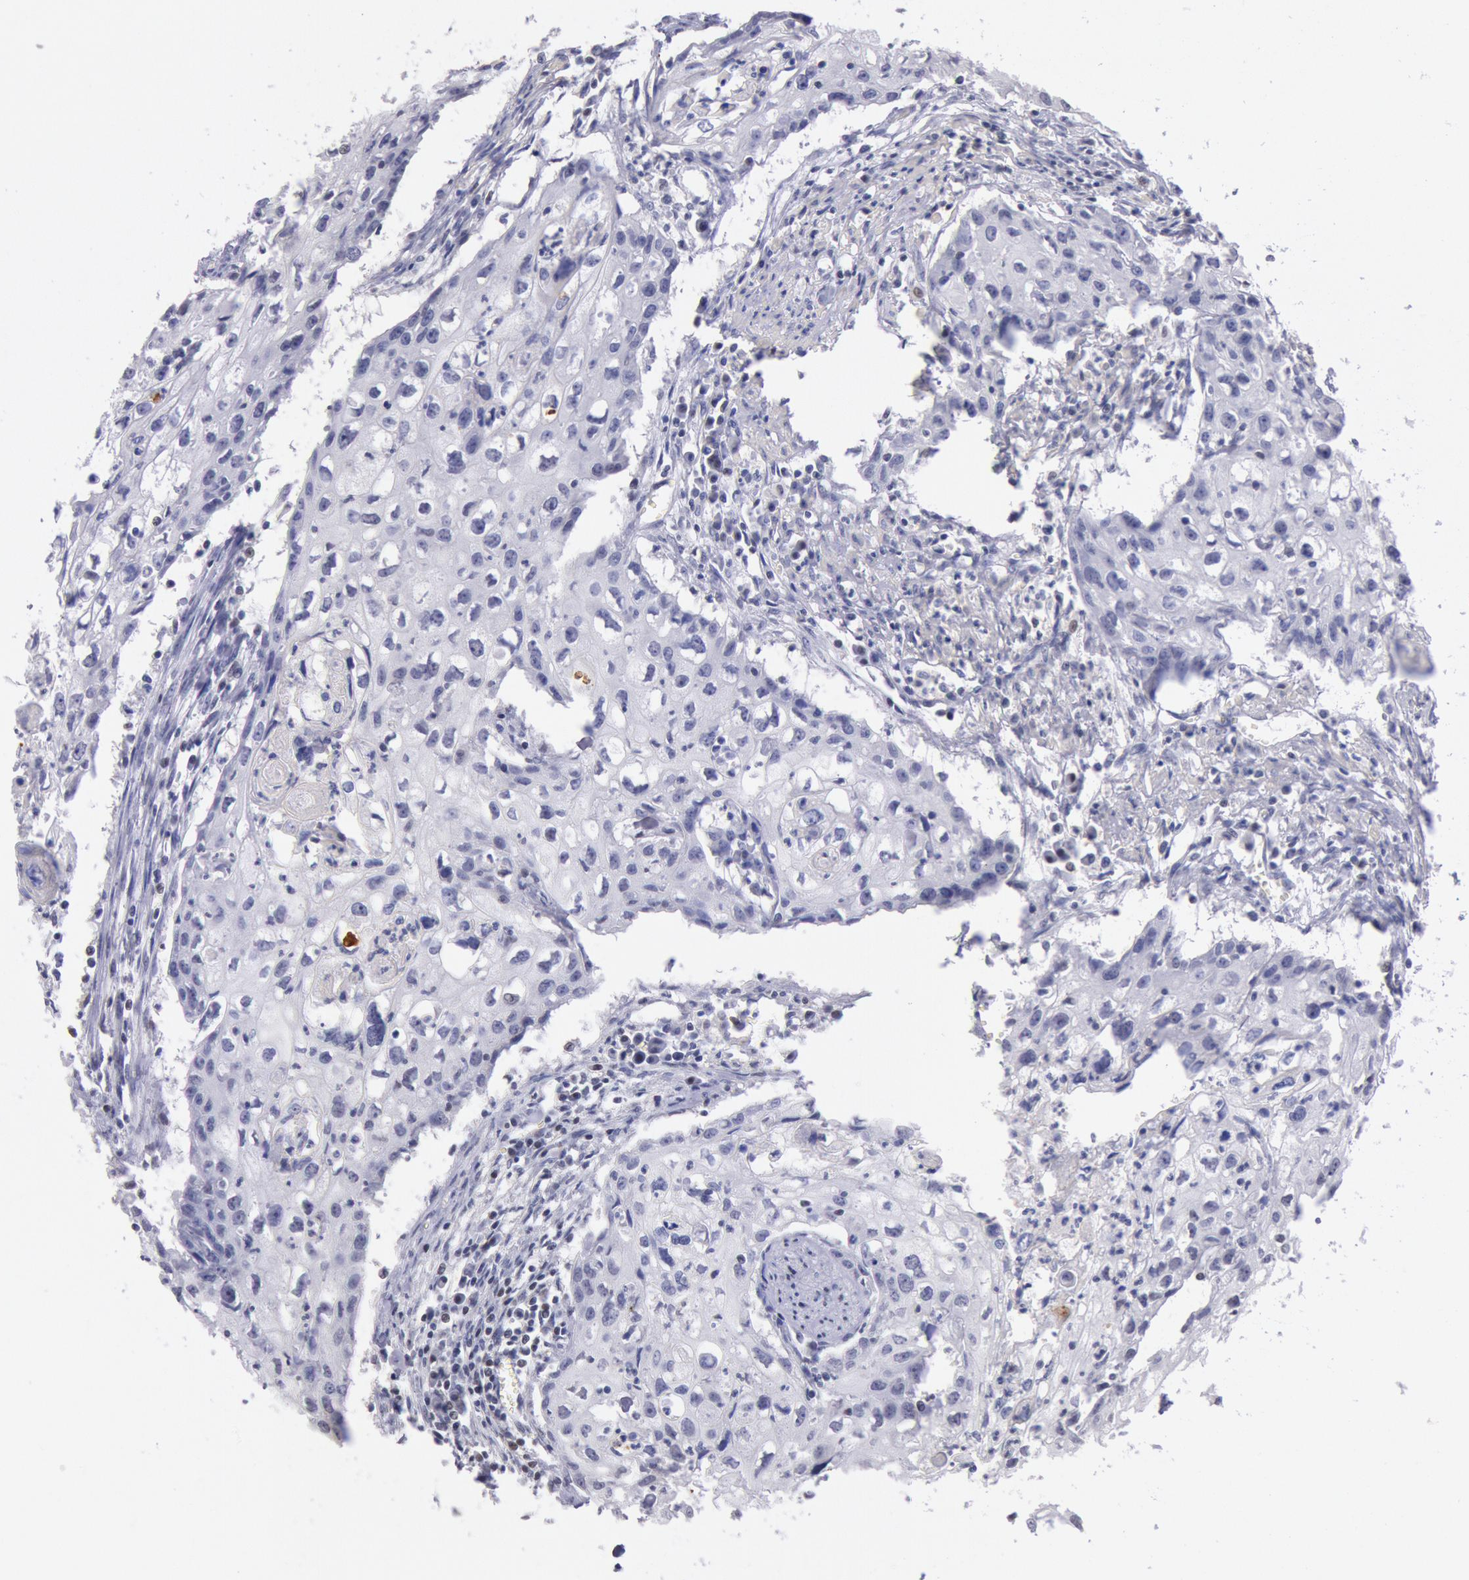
{"staining": {"intensity": "negative", "quantity": "none", "location": "none"}, "tissue": "urothelial cancer", "cell_type": "Tumor cells", "image_type": "cancer", "snomed": [{"axis": "morphology", "description": "Urothelial carcinoma, High grade"}, {"axis": "topography", "description": "Urinary bladder"}], "caption": "This is a image of immunohistochemistry staining of urothelial cancer, which shows no expression in tumor cells.", "gene": "MYH7", "patient": {"sex": "male", "age": 54}}